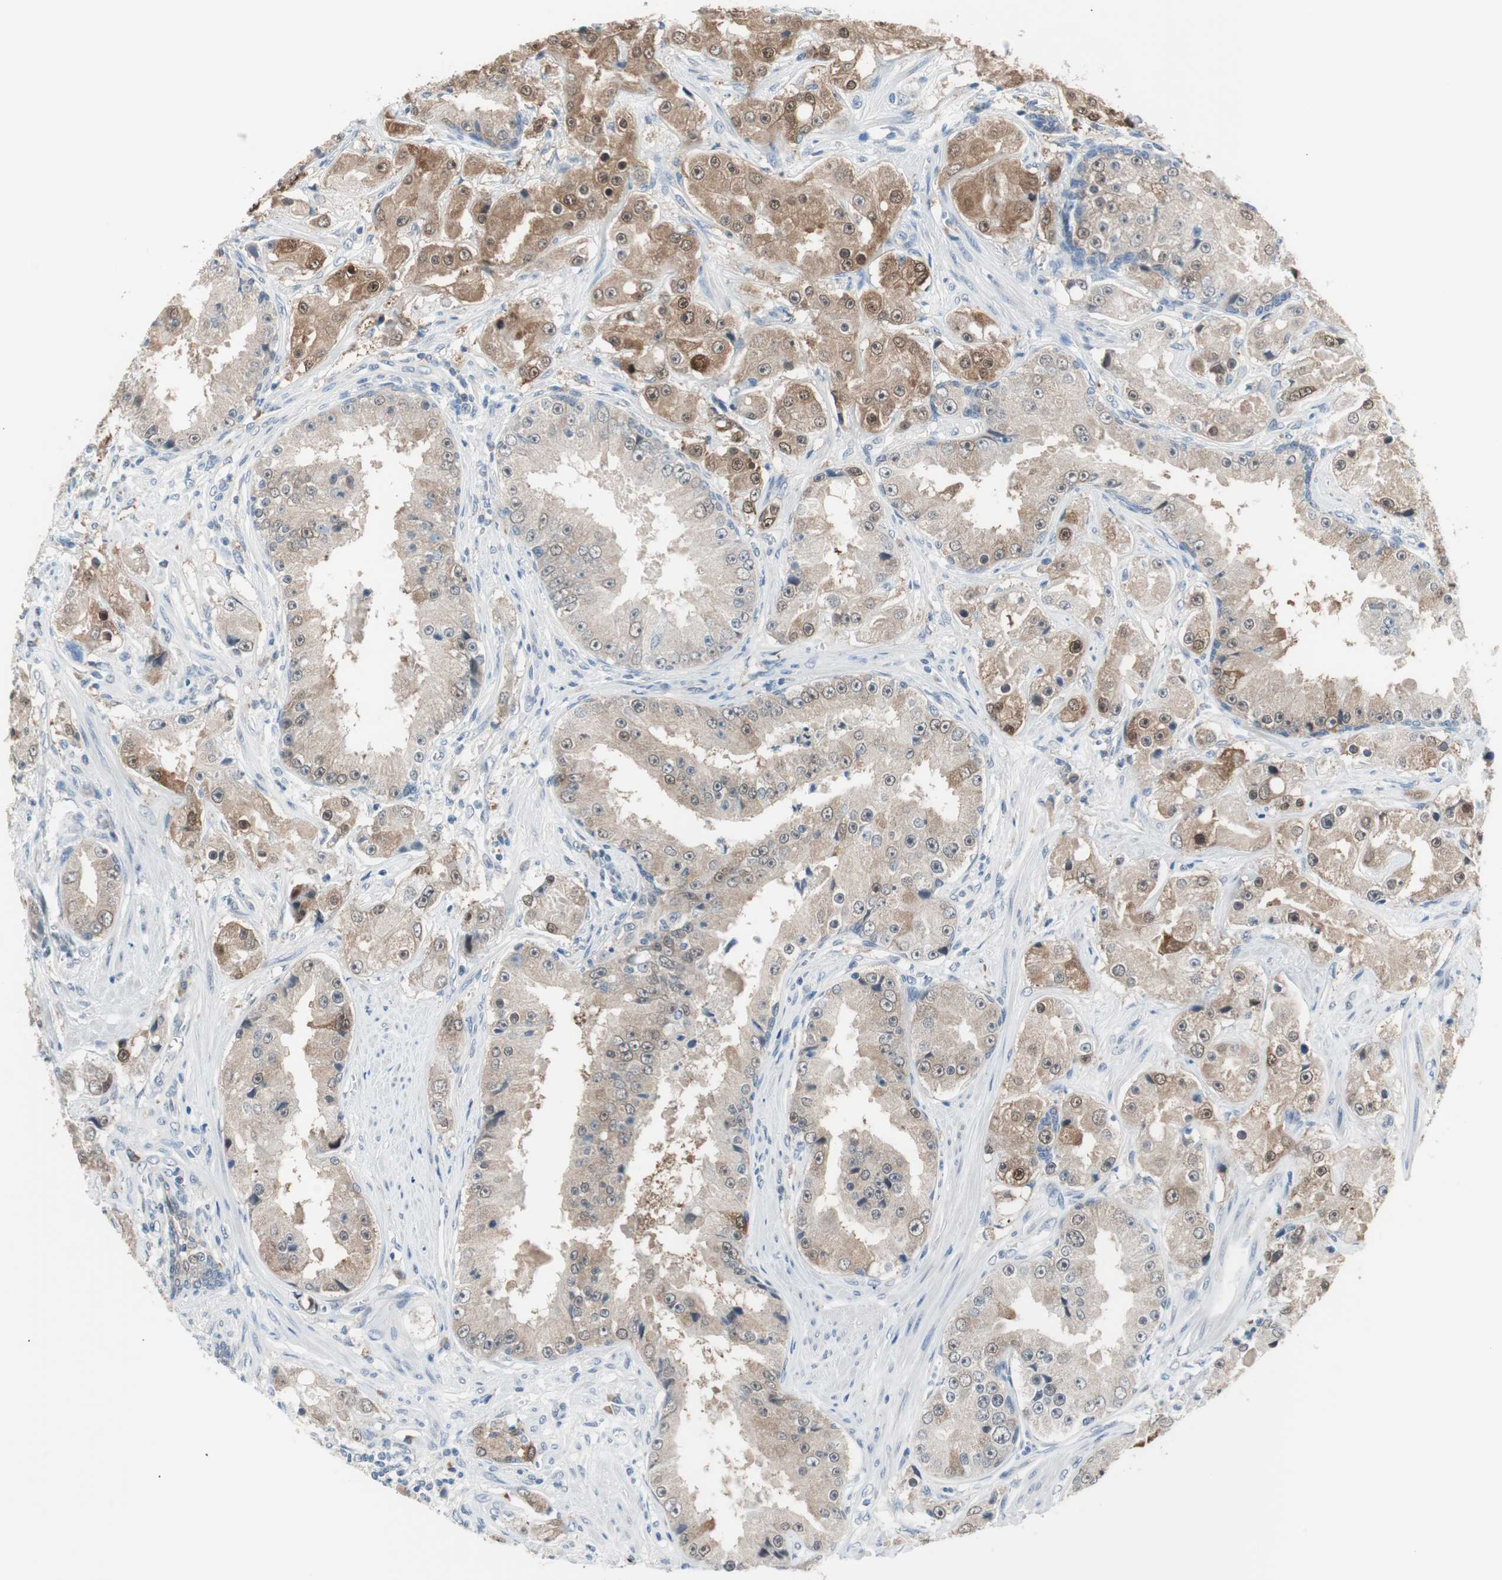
{"staining": {"intensity": "moderate", "quantity": ">75%", "location": "cytoplasmic/membranous"}, "tissue": "prostate cancer", "cell_type": "Tumor cells", "image_type": "cancer", "snomed": [{"axis": "morphology", "description": "Adenocarcinoma, High grade"}, {"axis": "topography", "description": "Prostate"}], "caption": "Protein expression analysis of human high-grade adenocarcinoma (prostate) reveals moderate cytoplasmic/membranous staining in about >75% of tumor cells.", "gene": "GRHL1", "patient": {"sex": "male", "age": 73}}